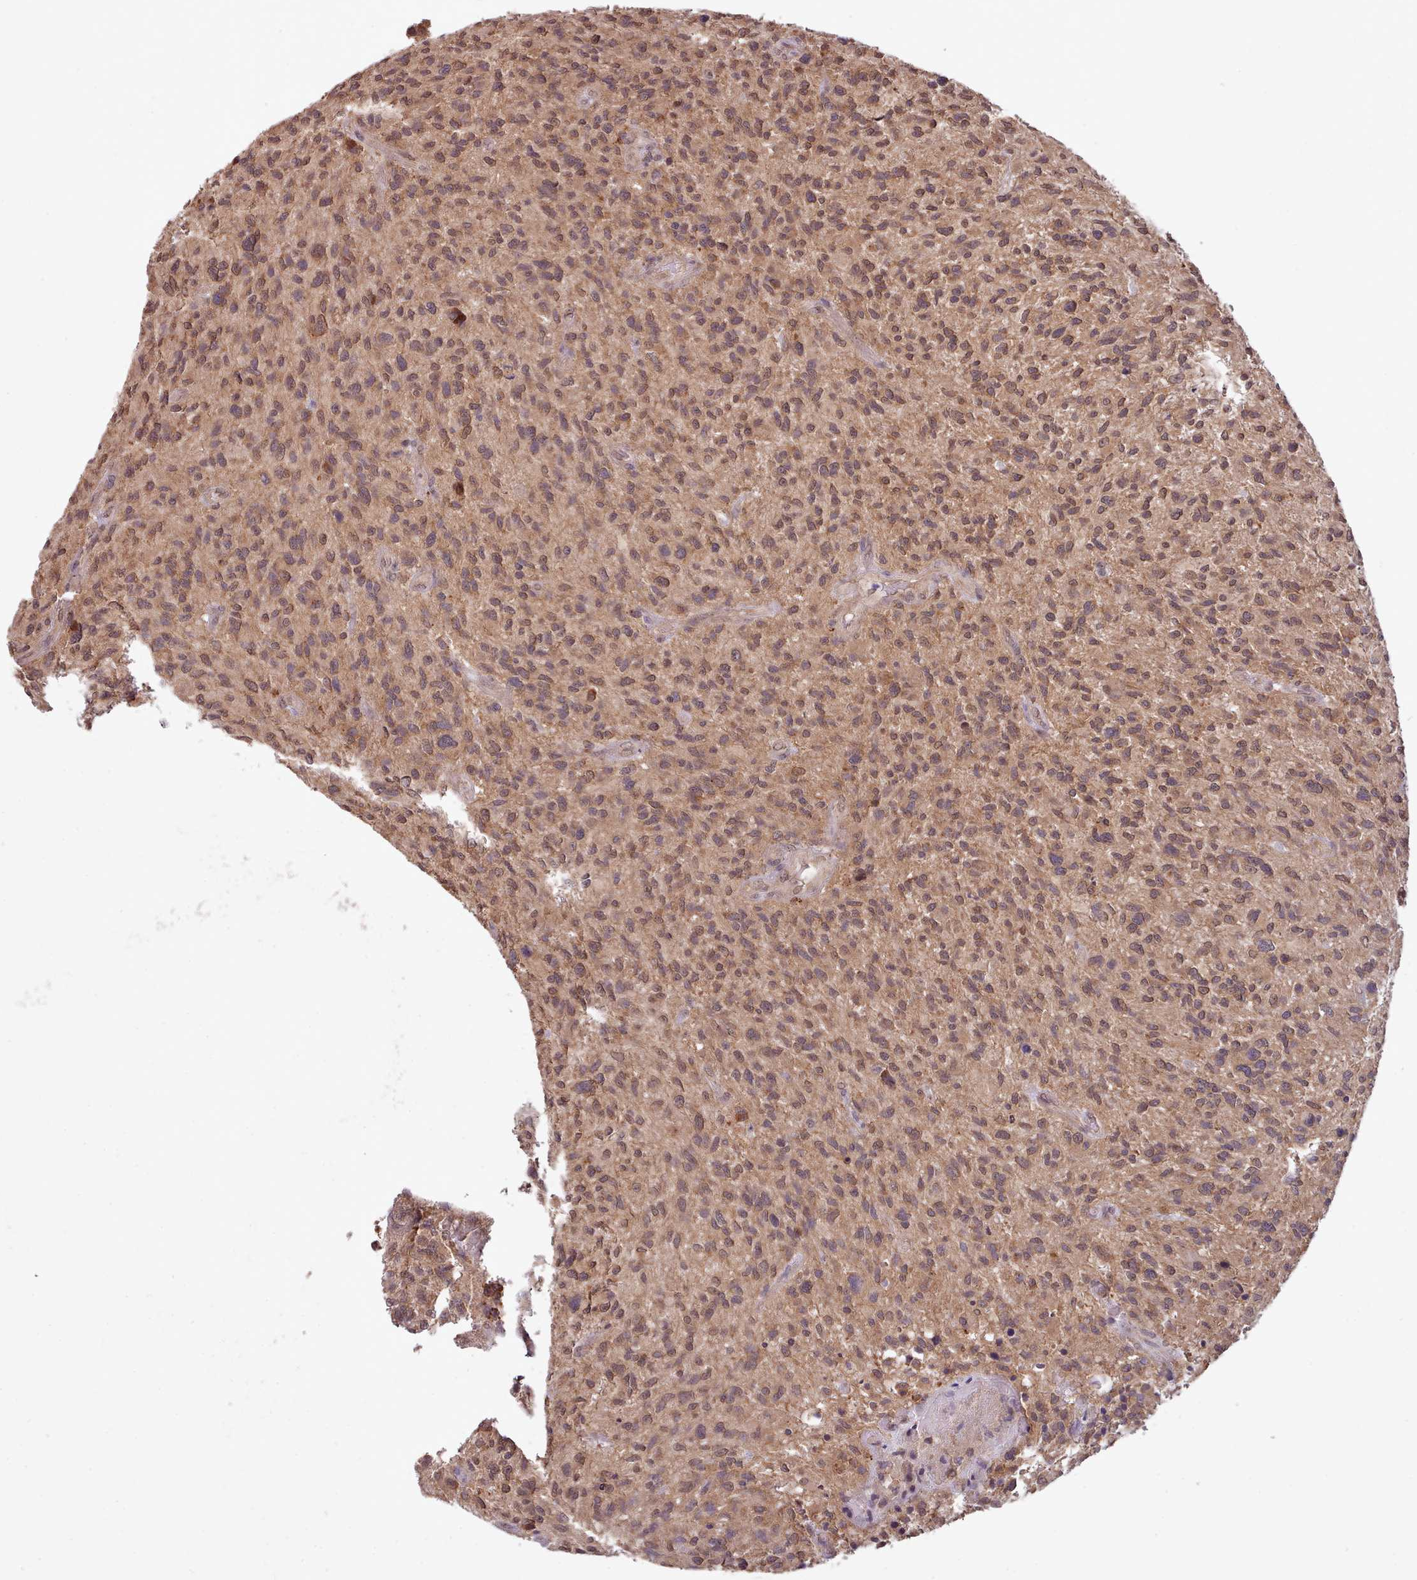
{"staining": {"intensity": "moderate", "quantity": ">75%", "location": "cytoplasmic/membranous"}, "tissue": "glioma", "cell_type": "Tumor cells", "image_type": "cancer", "snomed": [{"axis": "morphology", "description": "Glioma, malignant, High grade"}, {"axis": "topography", "description": "Brain"}], "caption": "IHC (DAB) staining of malignant glioma (high-grade) reveals moderate cytoplasmic/membranous protein expression in about >75% of tumor cells.", "gene": "PIP4P1", "patient": {"sex": "male", "age": 47}}